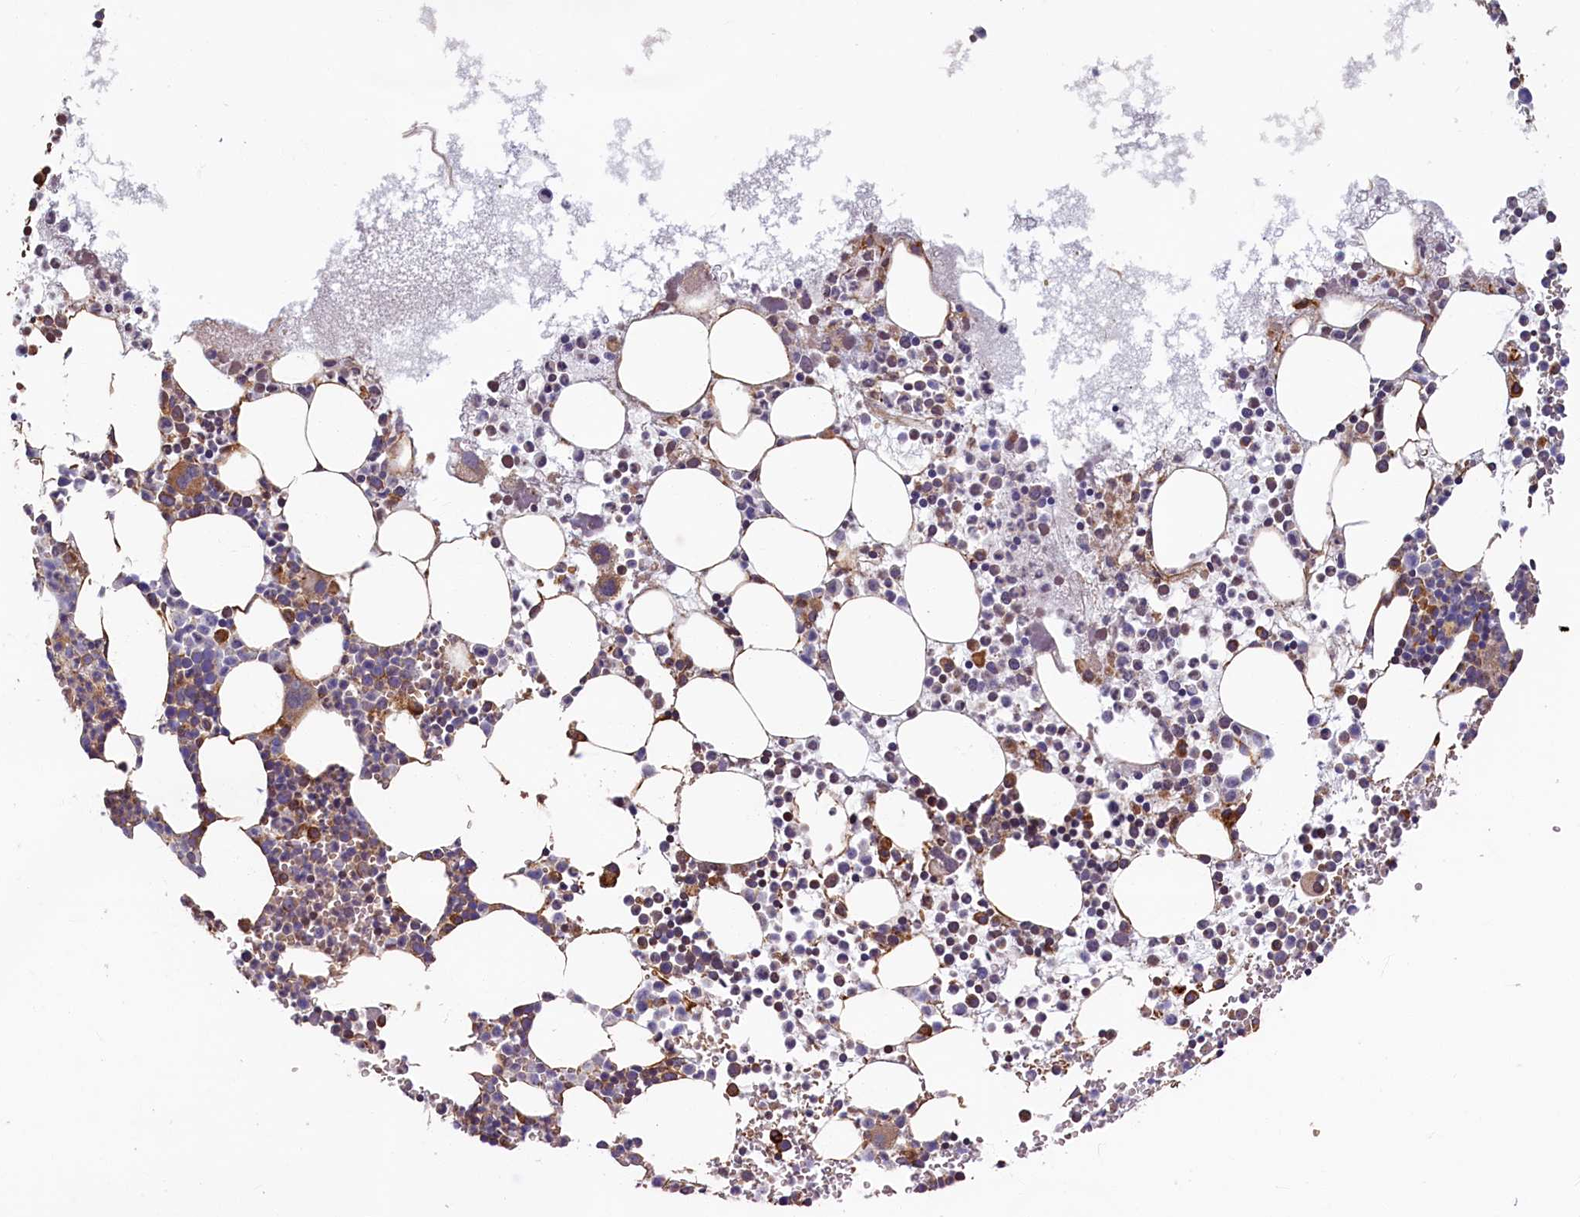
{"staining": {"intensity": "moderate", "quantity": "25%-75%", "location": "cytoplasmic/membranous"}, "tissue": "bone marrow", "cell_type": "Hematopoietic cells", "image_type": "normal", "snomed": [{"axis": "morphology", "description": "Normal tissue, NOS"}, {"axis": "topography", "description": "Bone marrow"}], "caption": "Moderate cytoplasmic/membranous positivity for a protein is present in about 25%-75% of hematopoietic cells of unremarkable bone marrow using immunohistochemistry.", "gene": "LRRC57", "patient": {"sex": "female", "age": 78}}